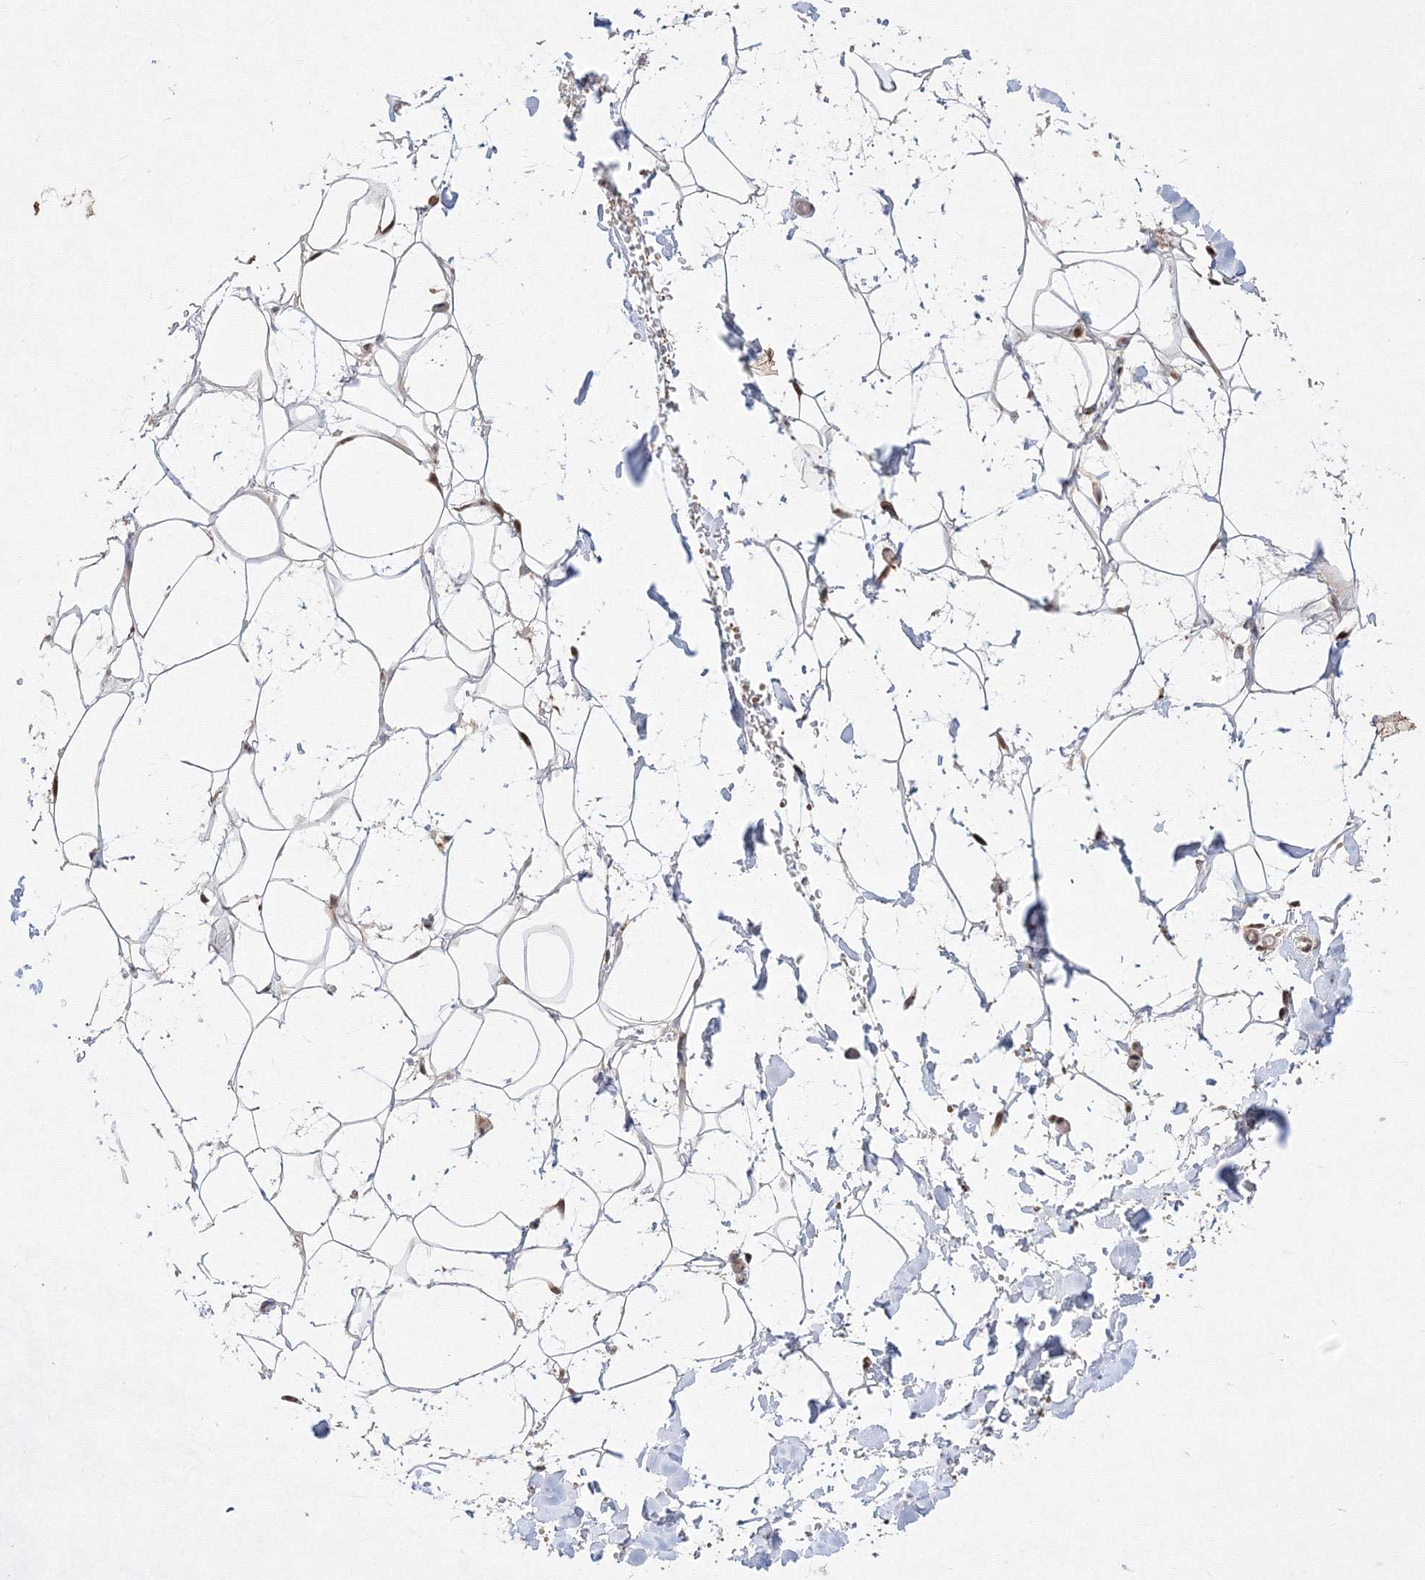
{"staining": {"intensity": "moderate", "quantity": ">75%", "location": "nuclear"}, "tissue": "adipose tissue", "cell_type": "Adipocytes", "image_type": "normal", "snomed": [{"axis": "morphology", "description": "Normal tissue, NOS"}, {"axis": "topography", "description": "Breast"}], "caption": "Normal adipose tissue was stained to show a protein in brown. There is medium levels of moderate nuclear staining in about >75% of adipocytes.", "gene": "COPS4", "patient": {"sex": "female", "age": 26}}